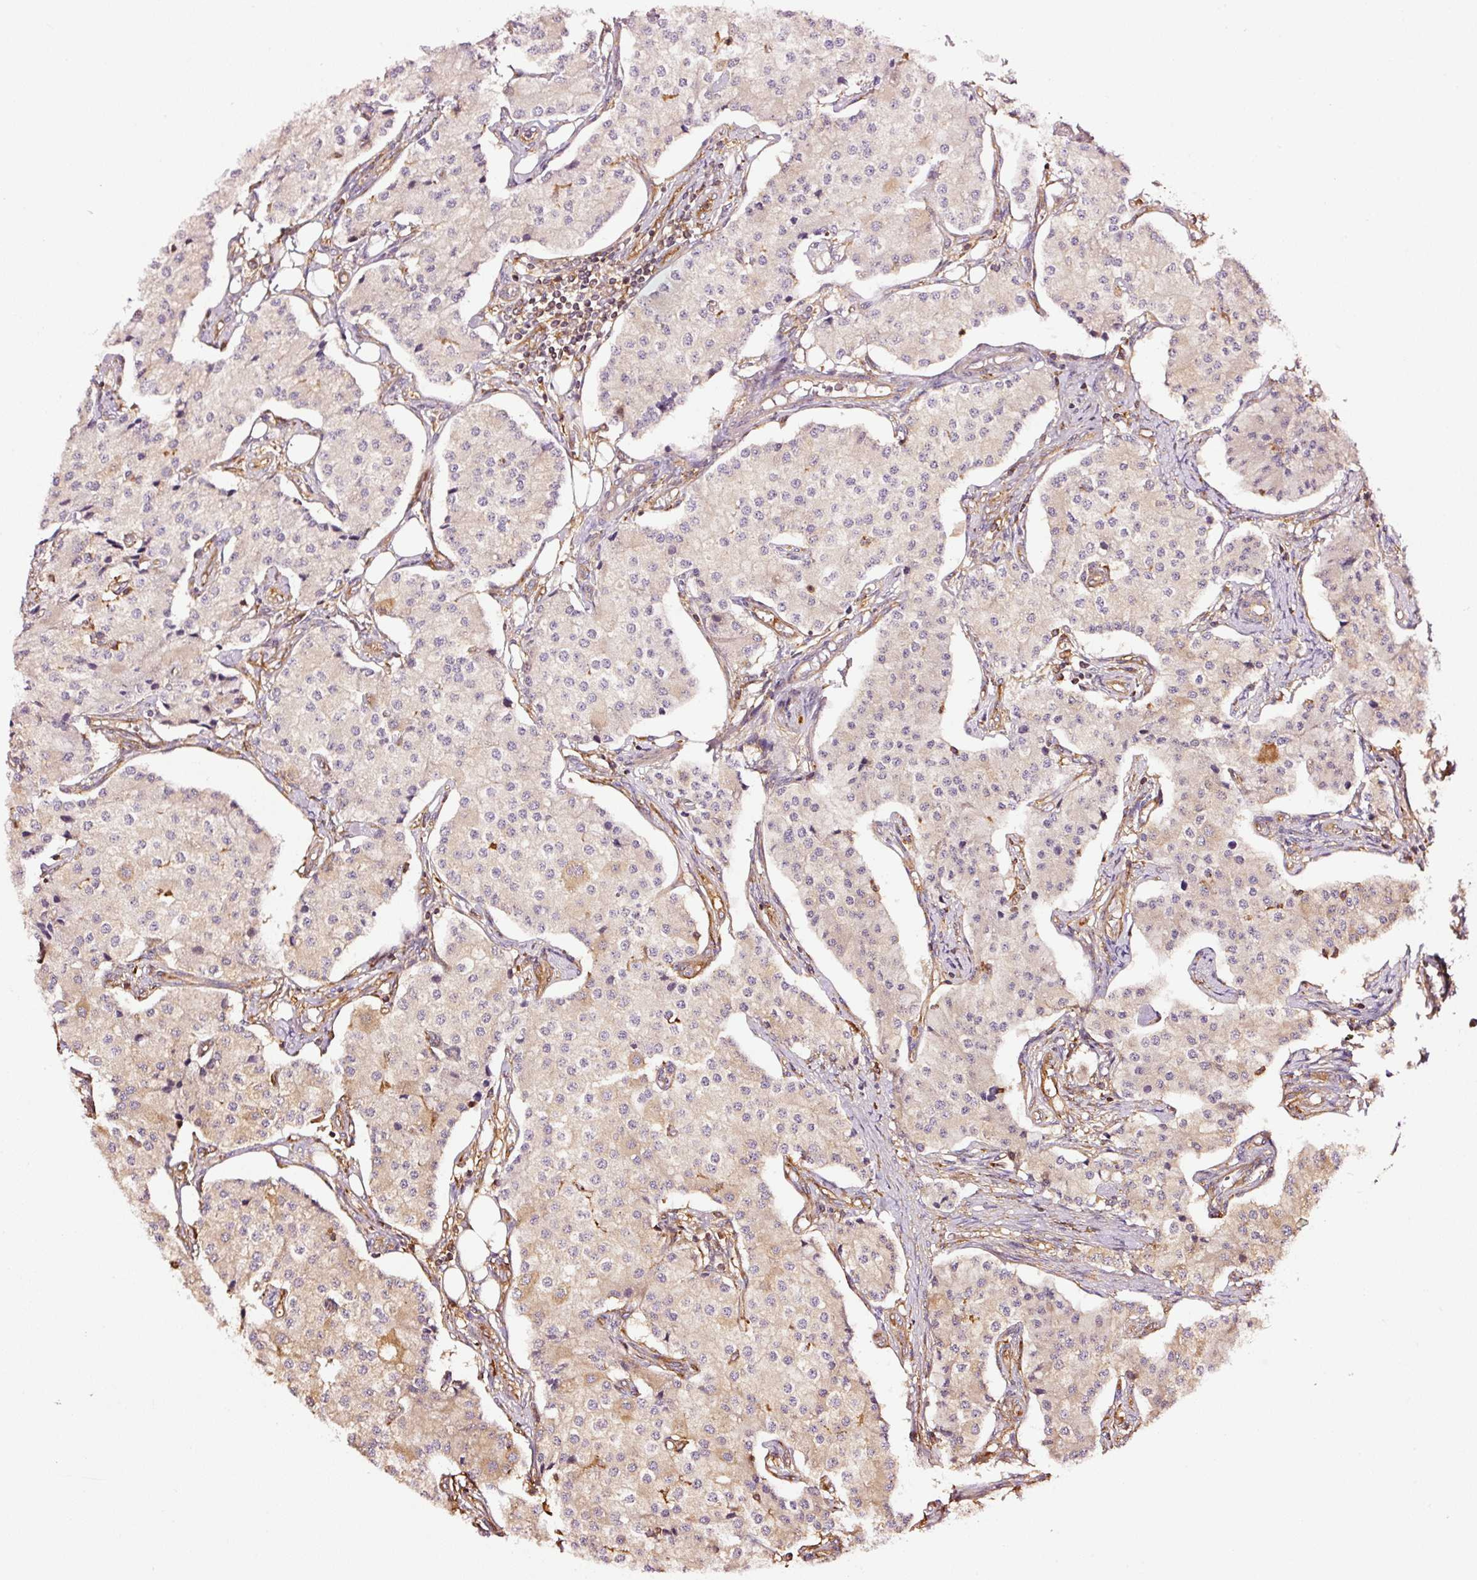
{"staining": {"intensity": "weak", "quantity": "<25%", "location": "cytoplasmic/membranous"}, "tissue": "carcinoid", "cell_type": "Tumor cells", "image_type": "cancer", "snomed": [{"axis": "morphology", "description": "Carcinoid, malignant, NOS"}, {"axis": "topography", "description": "Colon"}], "caption": "This photomicrograph is of carcinoid stained with IHC to label a protein in brown with the nuclei are counter-stained blue. There is no staining in tumor cells.", "gene": "METAP1", "patient": {"sex": "female", "age": 52}}